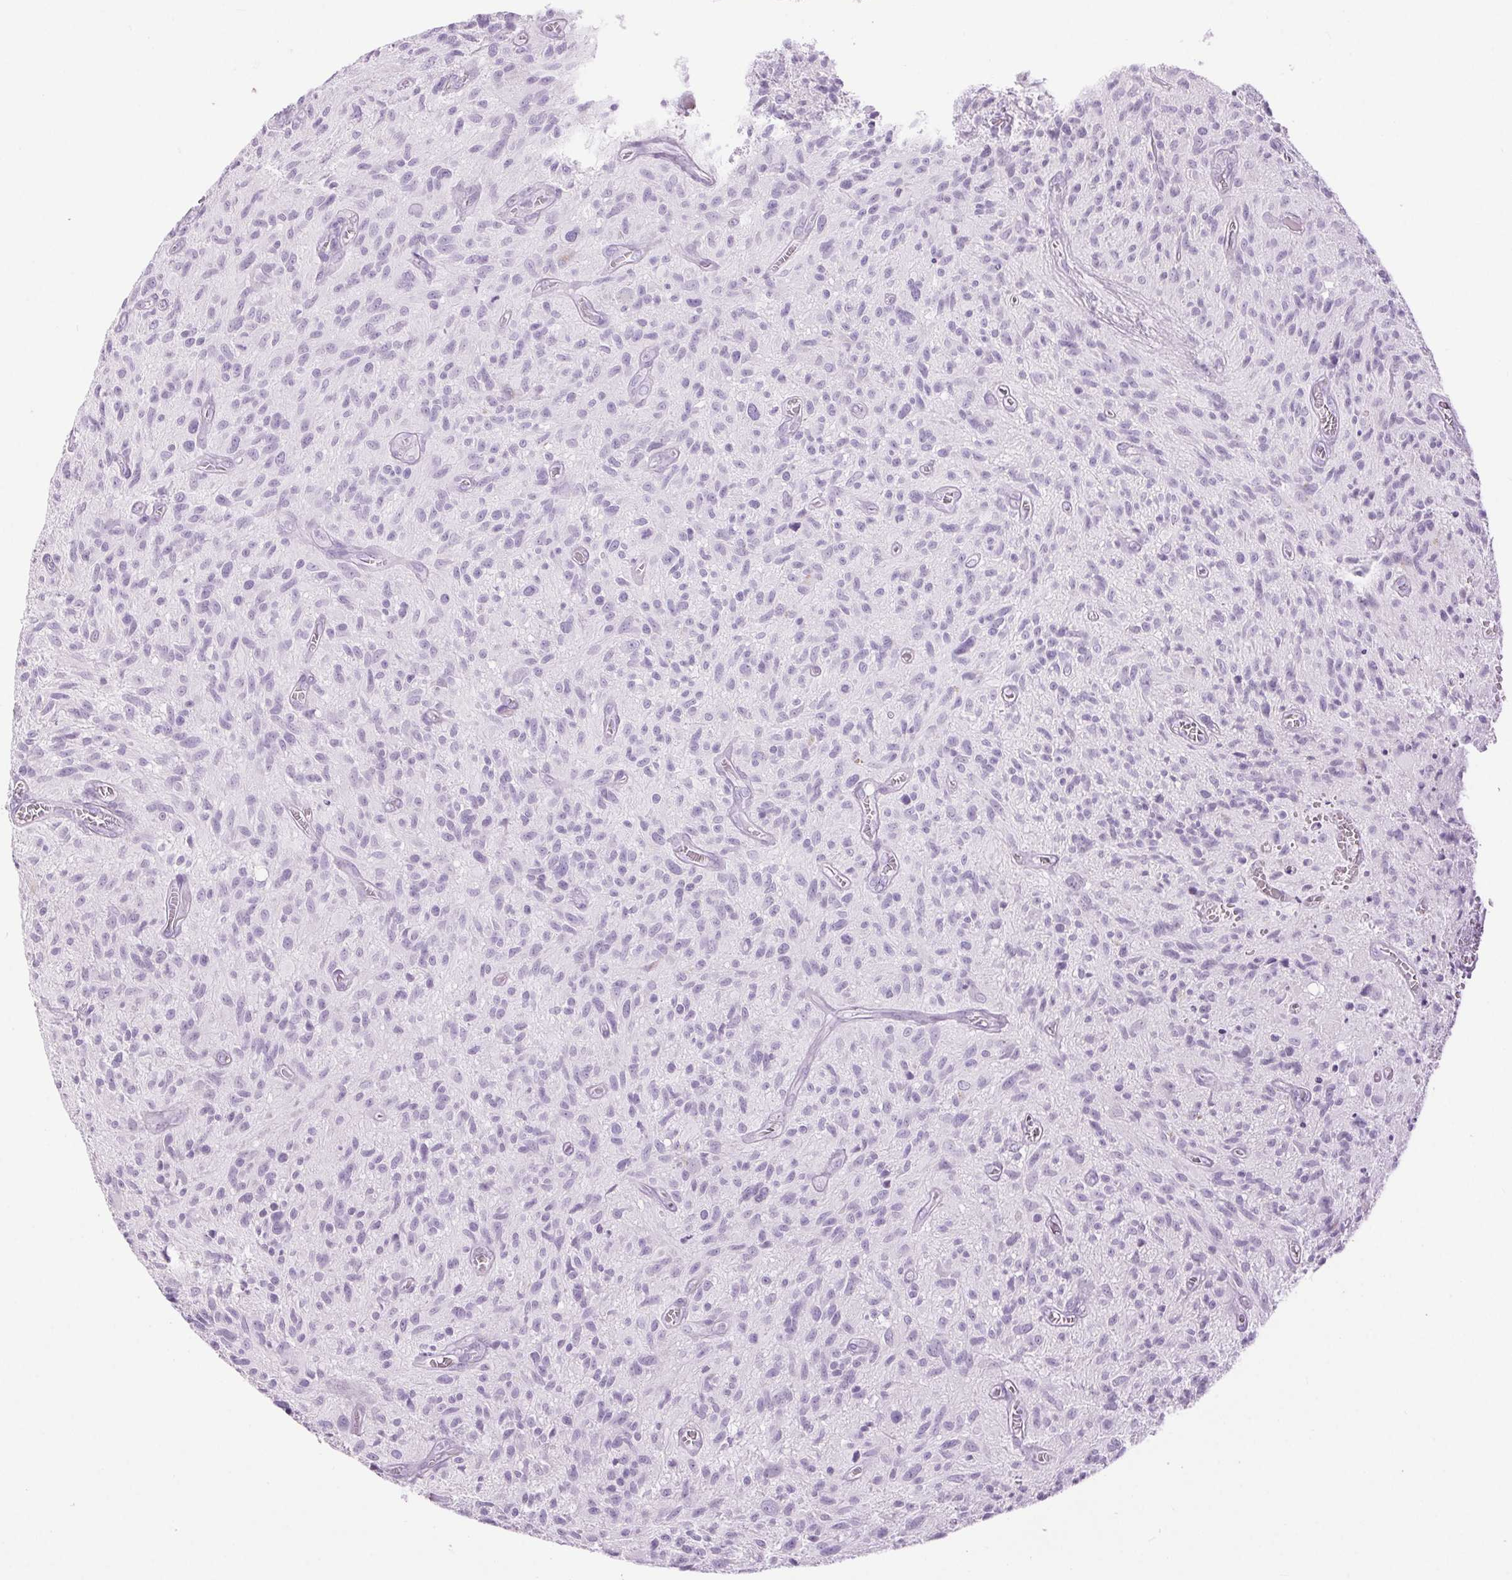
{"staining": {"intensity": "negative", "quantity": "none", "location": "none"}, "tissue": "glioma", "cell_type": "Tumor cells", "image_type": "cancer", "snomed": [{"axis": "morphology", "description": "Glioma, malignant, High grade"}, {"axis": "topography", "description": "Brain"}], "caption": "This histopathology image is of glioma stained with IHC to label a protein in brown with the nuclei are counter-stained blue. There is no positivity in tumor cells.", "gene": "BEND2", "patient": {"sex": "male", "age": 75}}